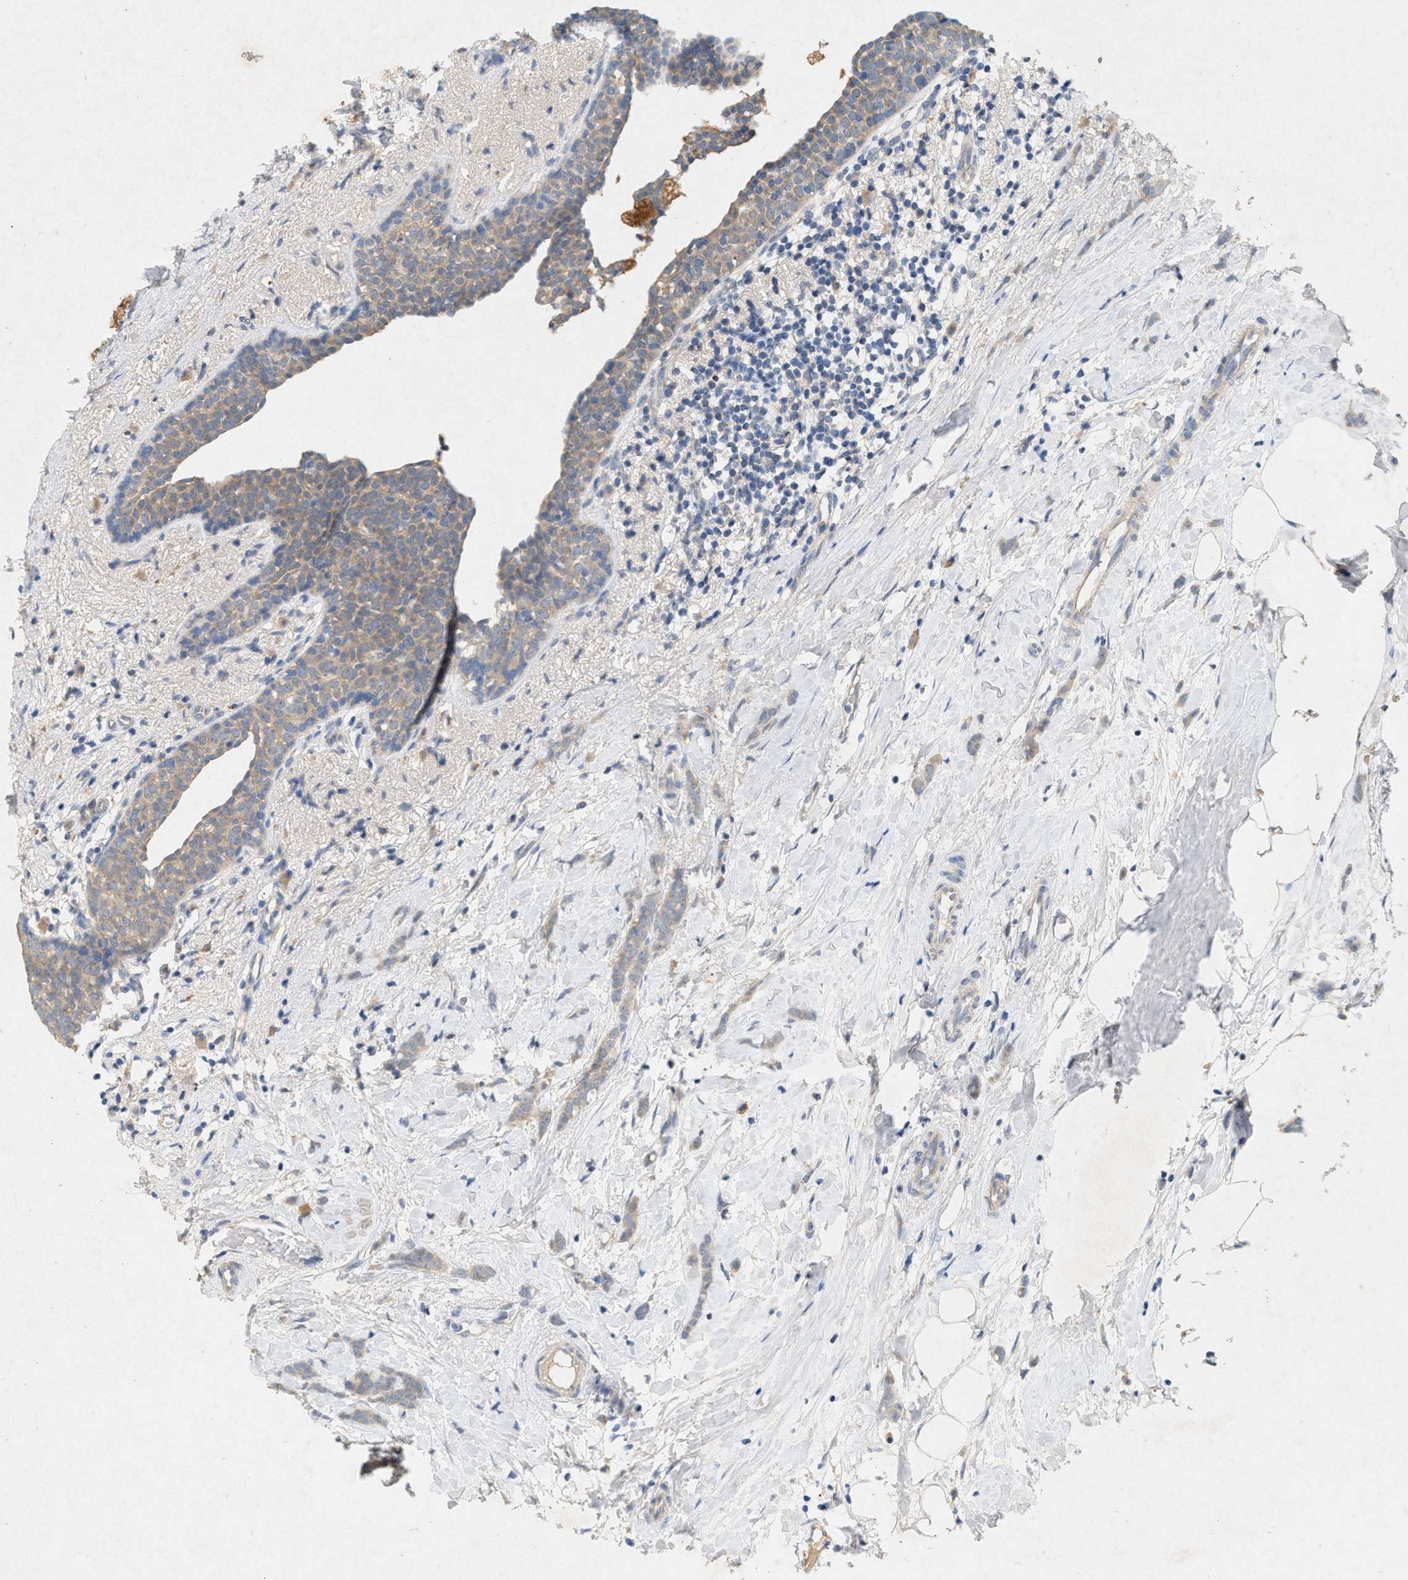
{"staining": {"intensity": "weak", "quantity": "25%-75%", "location": "cytoplasmic/membranous"}, "tissue": "breast cancer", "cell_type": "Tumor cells", "image_type": "cancer", "snomed": [{"axis": "morphology", "description": "Lobular carcinoma, in situ"}, {"axis": "morphology", "description": "Lobular carcinoma"}, {"axis": "topography", "description": "Breast"}], "caption": "Breast cancer tissue reveals weak cytoplasmic/membranous staining in approximately 25%-75% of tumor cells, visualized by immunohistochemistry.", "gene": "DCAF7", "patient": {"sex": "female", "age": 41}}